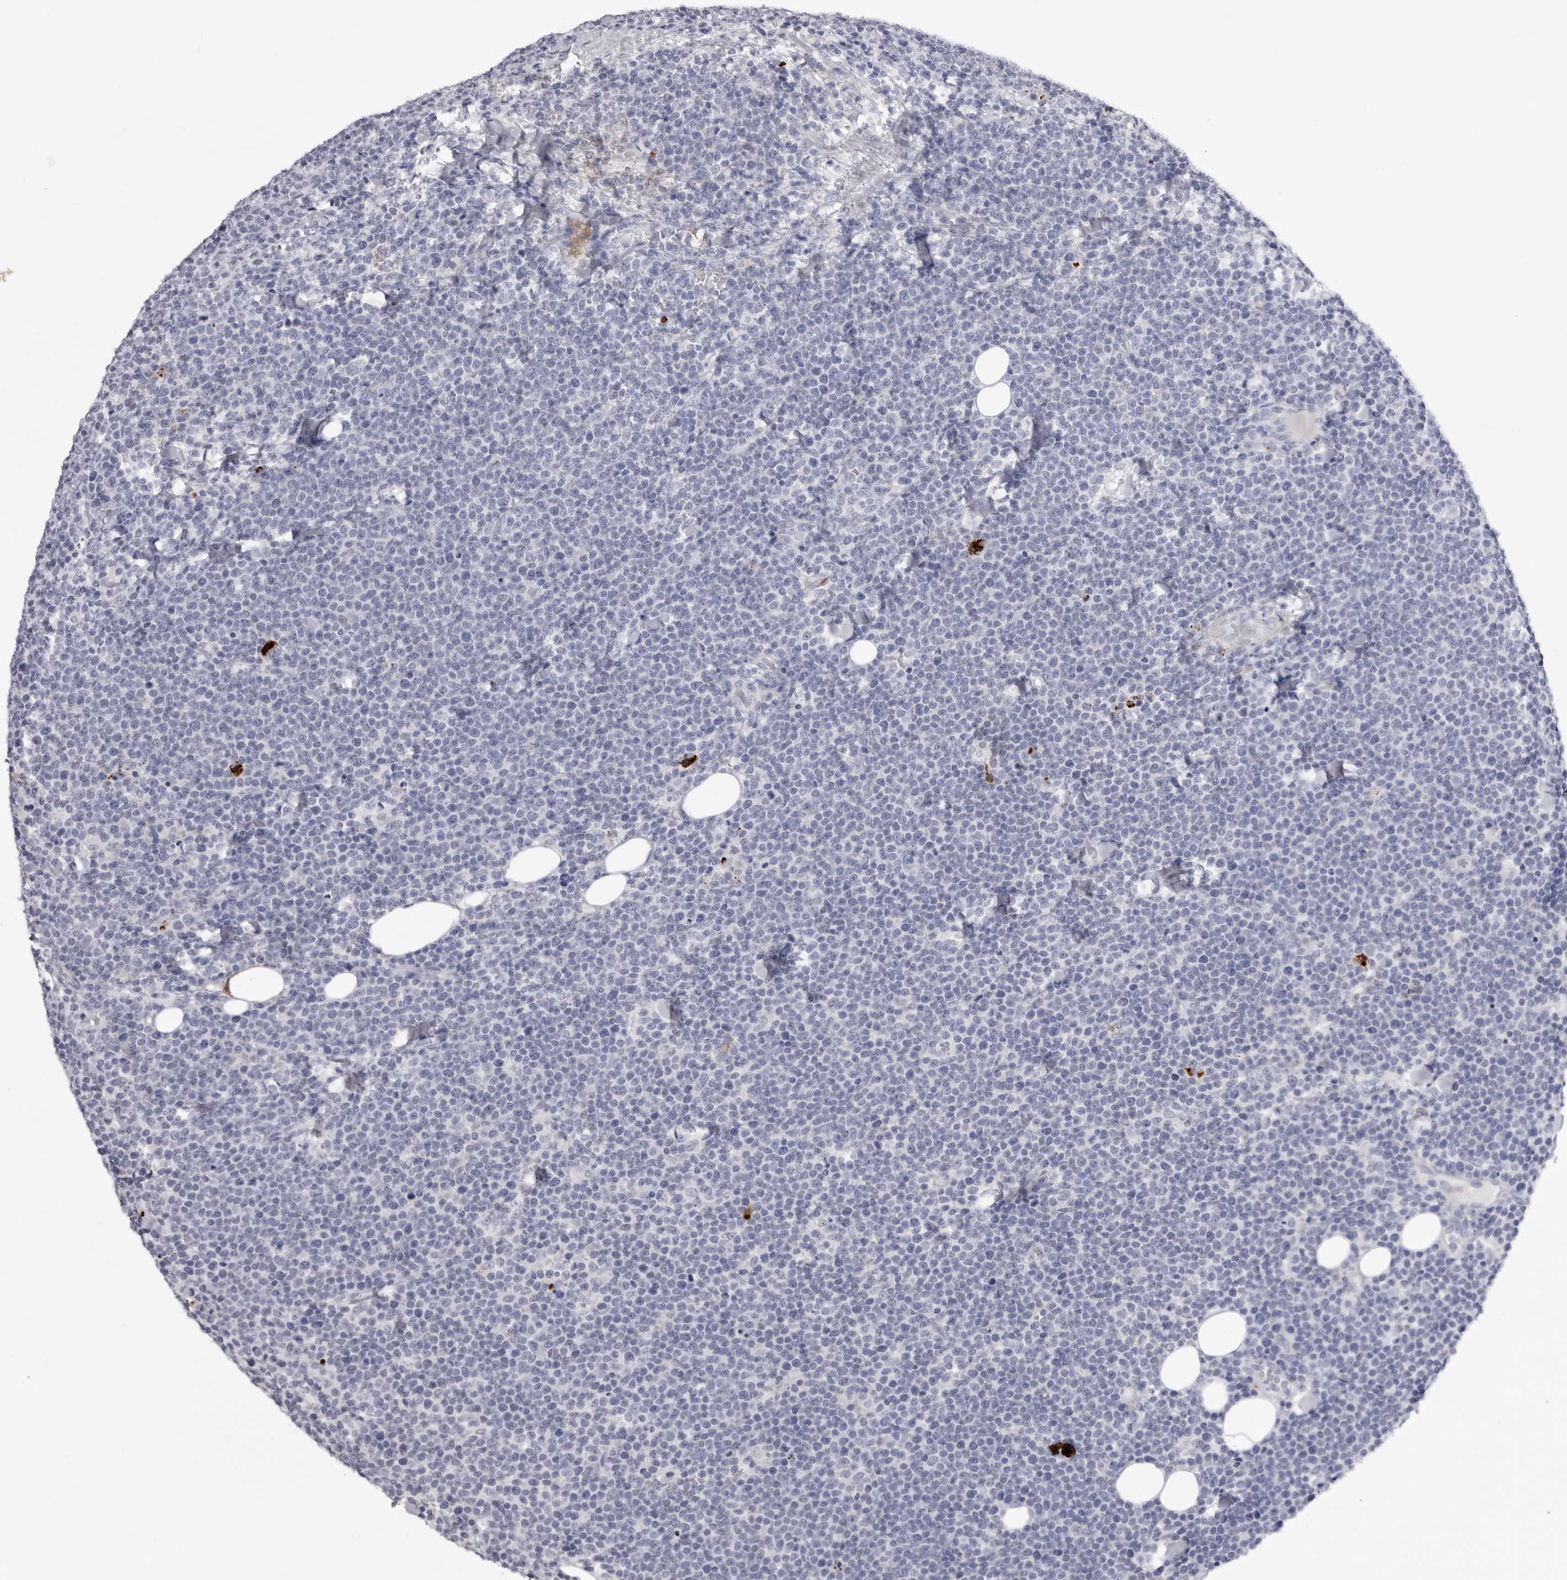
{"staining": {"intensity": "negative", "quantity": "none", "location": "none"}, "tissue": "lymphoma", "cell_type": "Tumor cells", "image_type": "cancer", "snomed": [{"axis": "morphology", "description": "Malignant lymphoma, non-Hodgkin's type, High grade"}, {"axis": "topography", "description": "Lymph node"}], "caption": "Tumor cells are negative for brown protein staining in high-grade malignant lymphoma, non-Hodgkin's type.", "gene": "COL26A1", "patient": {"sex": "male", "age": 61}}